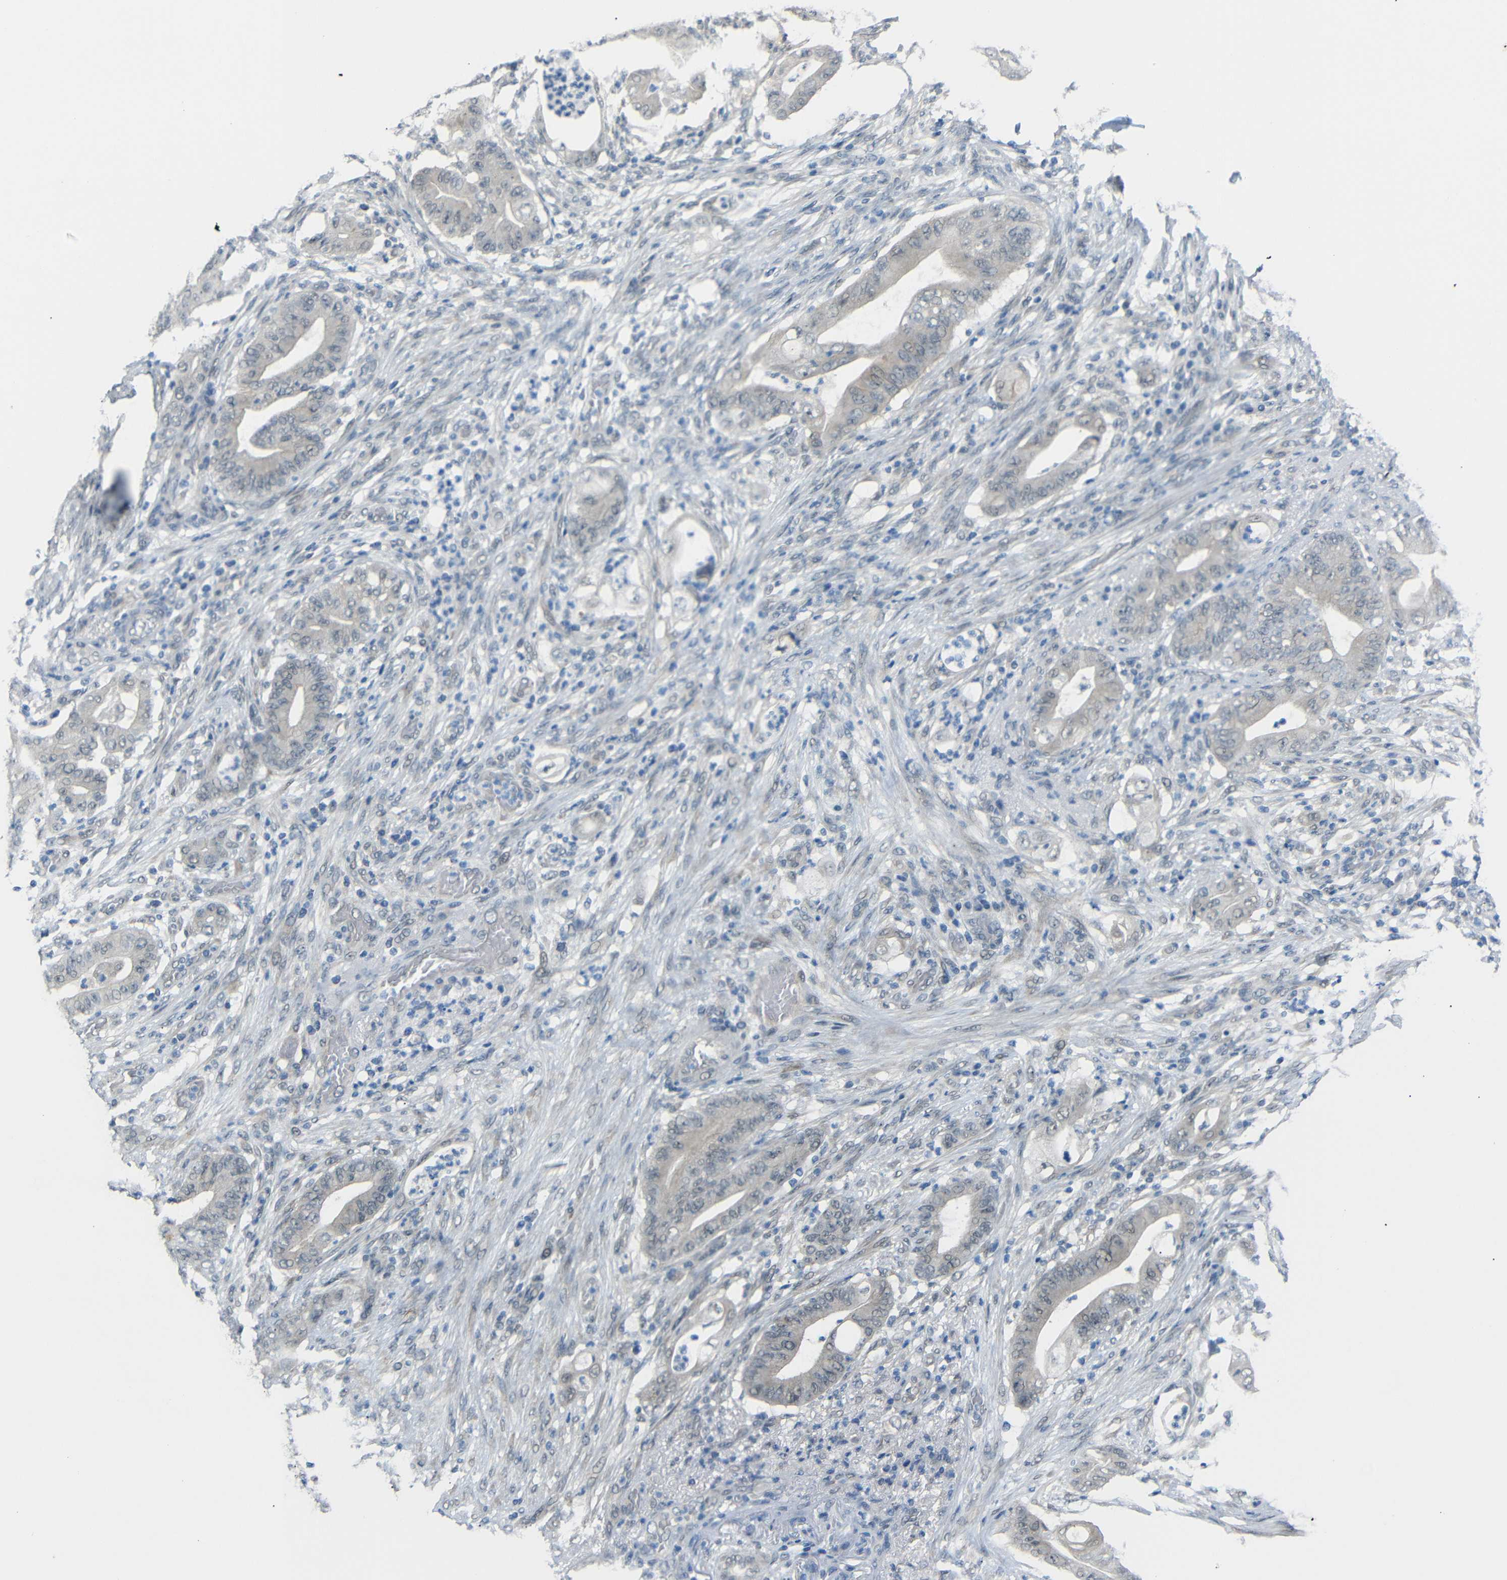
{"staining": {"intensity": "negative", "quantity": "none", "location": "none"}, "tissue": "stomach cancer", "cell_type": "Tumor cells", "image_type": "cancer", "snomed": [{"axis": "morphology", "description": "Adenocarcinoma, NOS"}, {"axis": "topography", "description": "Stomach"}], "caption": "Stomach adenocarcinoma was stained to show a protein in brown. There is no significant expression in tumor cells.", "gene": "GPR158", "patient": {"sex": "female", "age": 73}}